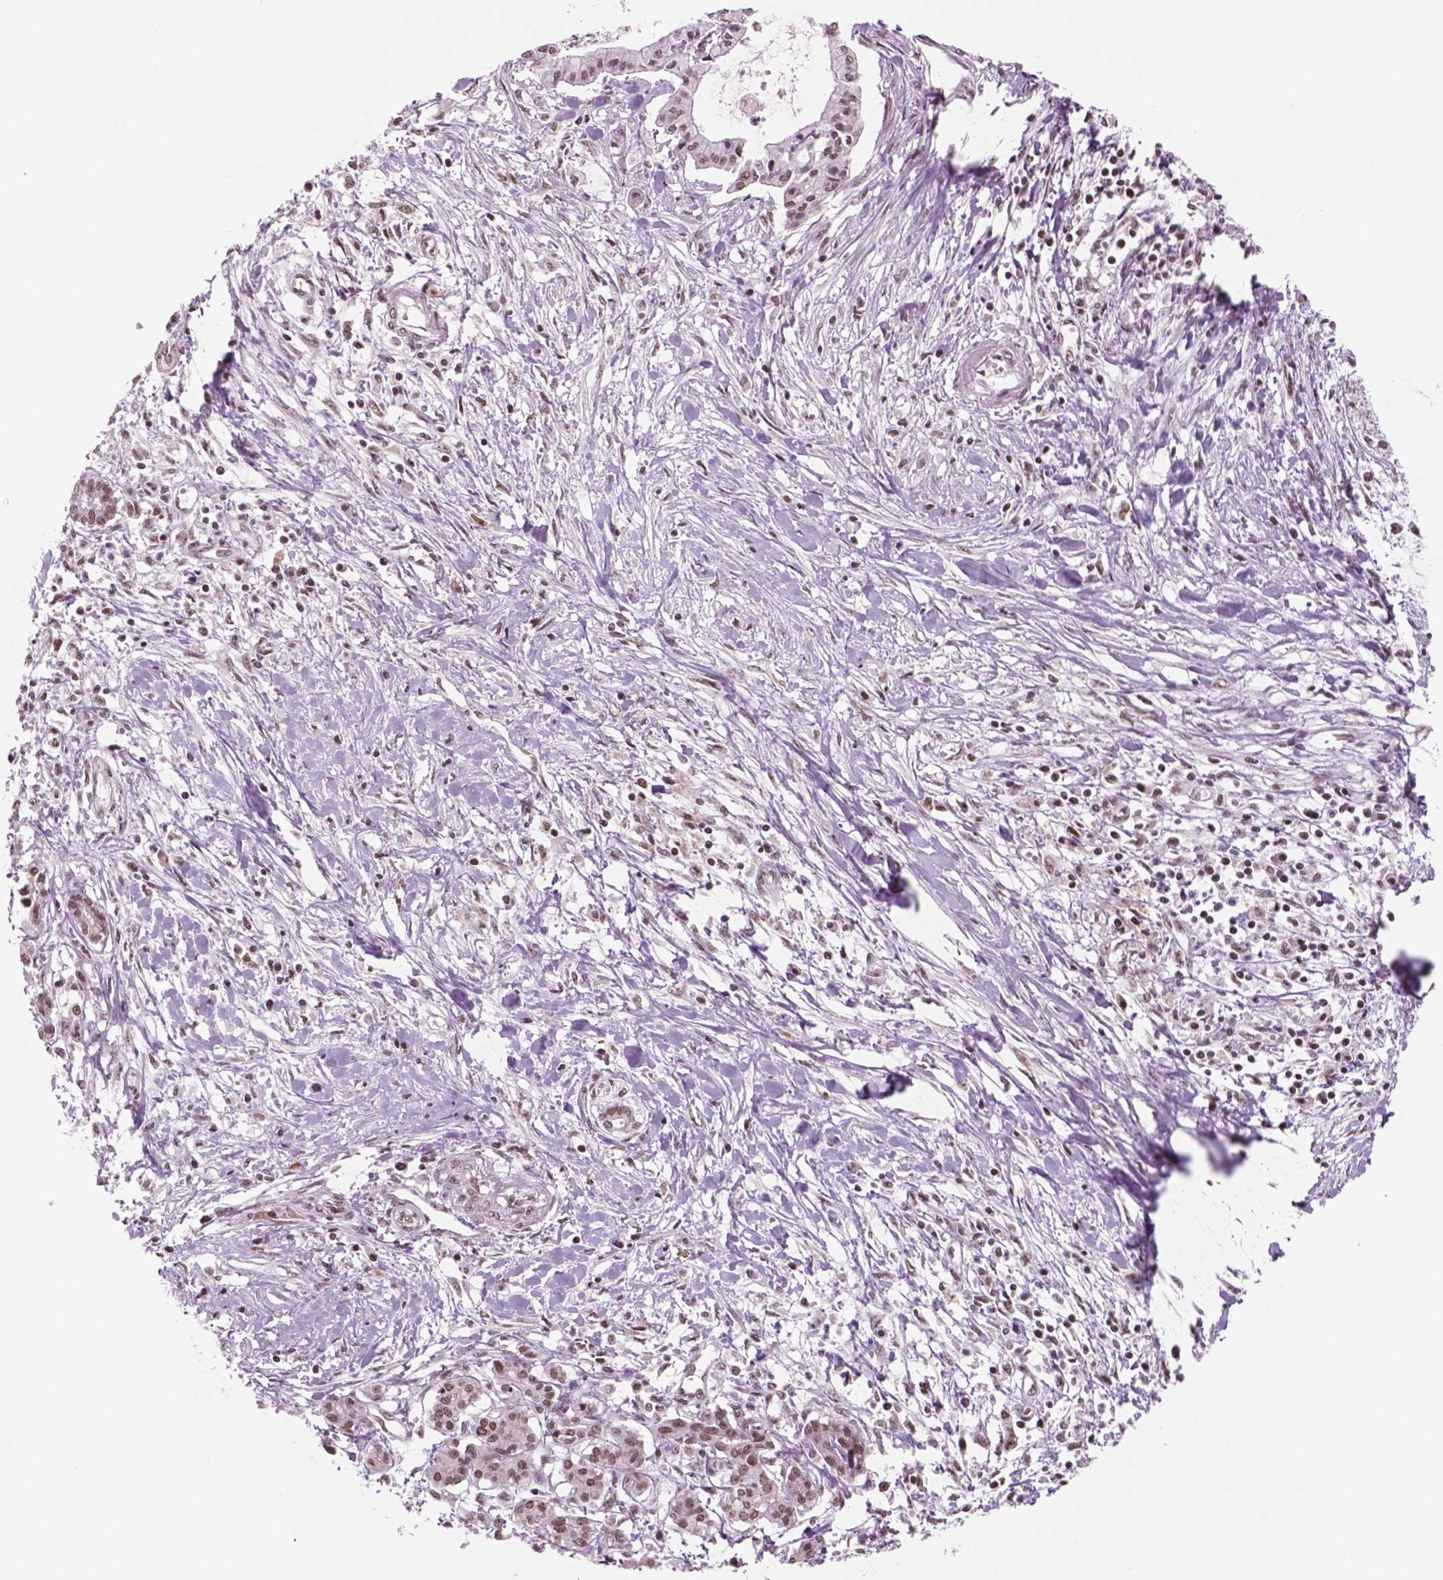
{"staining": {"intensity": "moderate", "quantity": ">75%", "location": "nuclear"}, "tissue": "pancreatic cancer", "cell_type": "Tumor cells", "image_type": "cancer", "snomed": [{"axis": "morphology", "description": "Adenocarcinoma, NOS"}, {"axis": "topography", "description": "Pancreas"}], "caption": "Human pancreatic cancer (adenocarcinoma) stained for a protein (brown) demonstrates moderate nuclear positive expression in about >75% of tumor cells.", "gene": "POLR2E", "patient": {"sex": "male", "age": 48}}